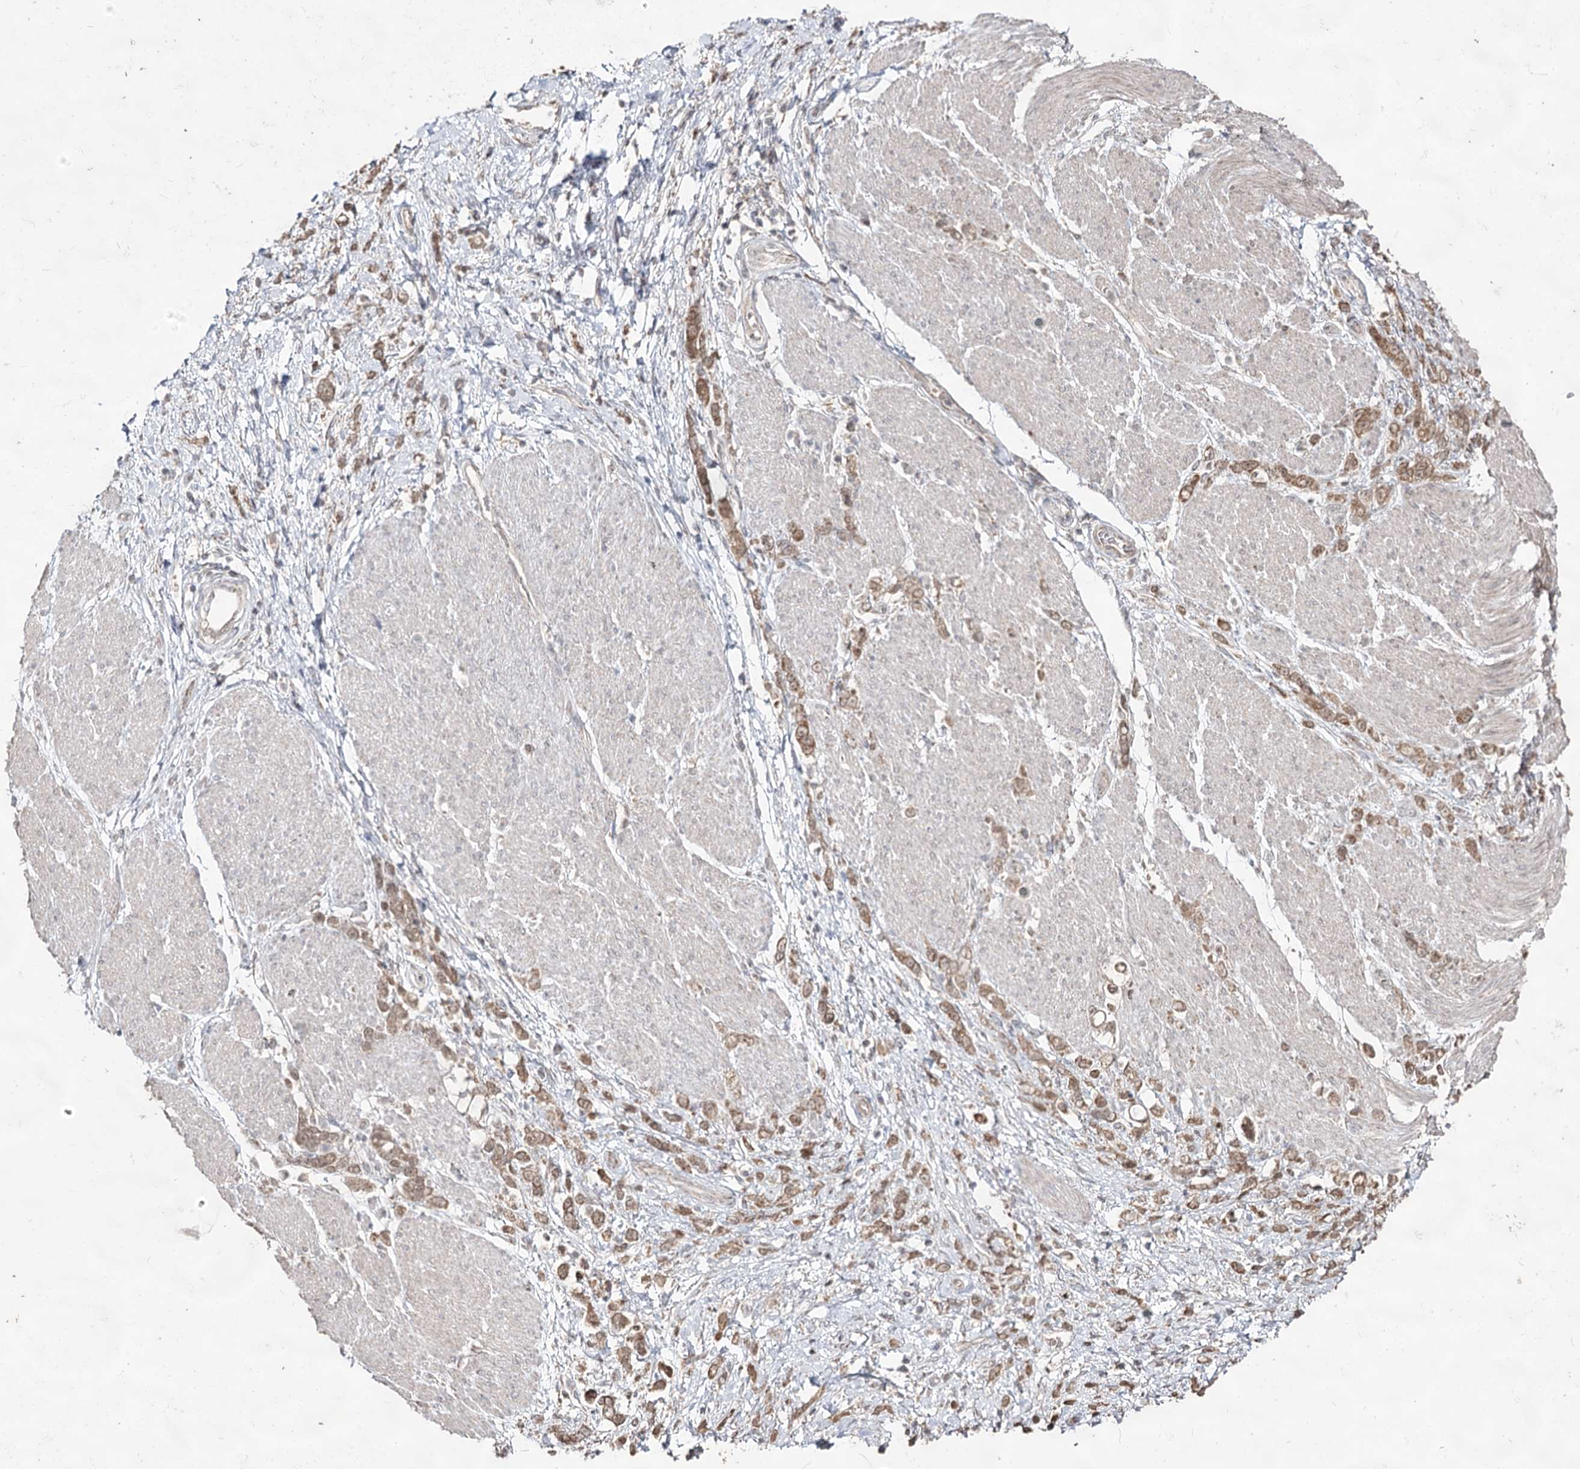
{"staining": {"intensity": "moderate", "quantity": ">75%", "location": "cytoplasmic/membranous"}, "tissue": "stomach cancer", "cell_type": "Tumor cells", "image_type": "cancer", "snomed": [{"axis": "morphology", "description": "Adenocarcinoma, NOS"}, {"axis": "topography", "description": "Stomach"}], "caption": "IHC of adenocarcinoma (stomach) displays medium levels of moderate cytoplasmic/membranous expression in about >75% of tumor cells.", "gene": "ACTR6", "patient": {"sex": "female", "age": 60}}